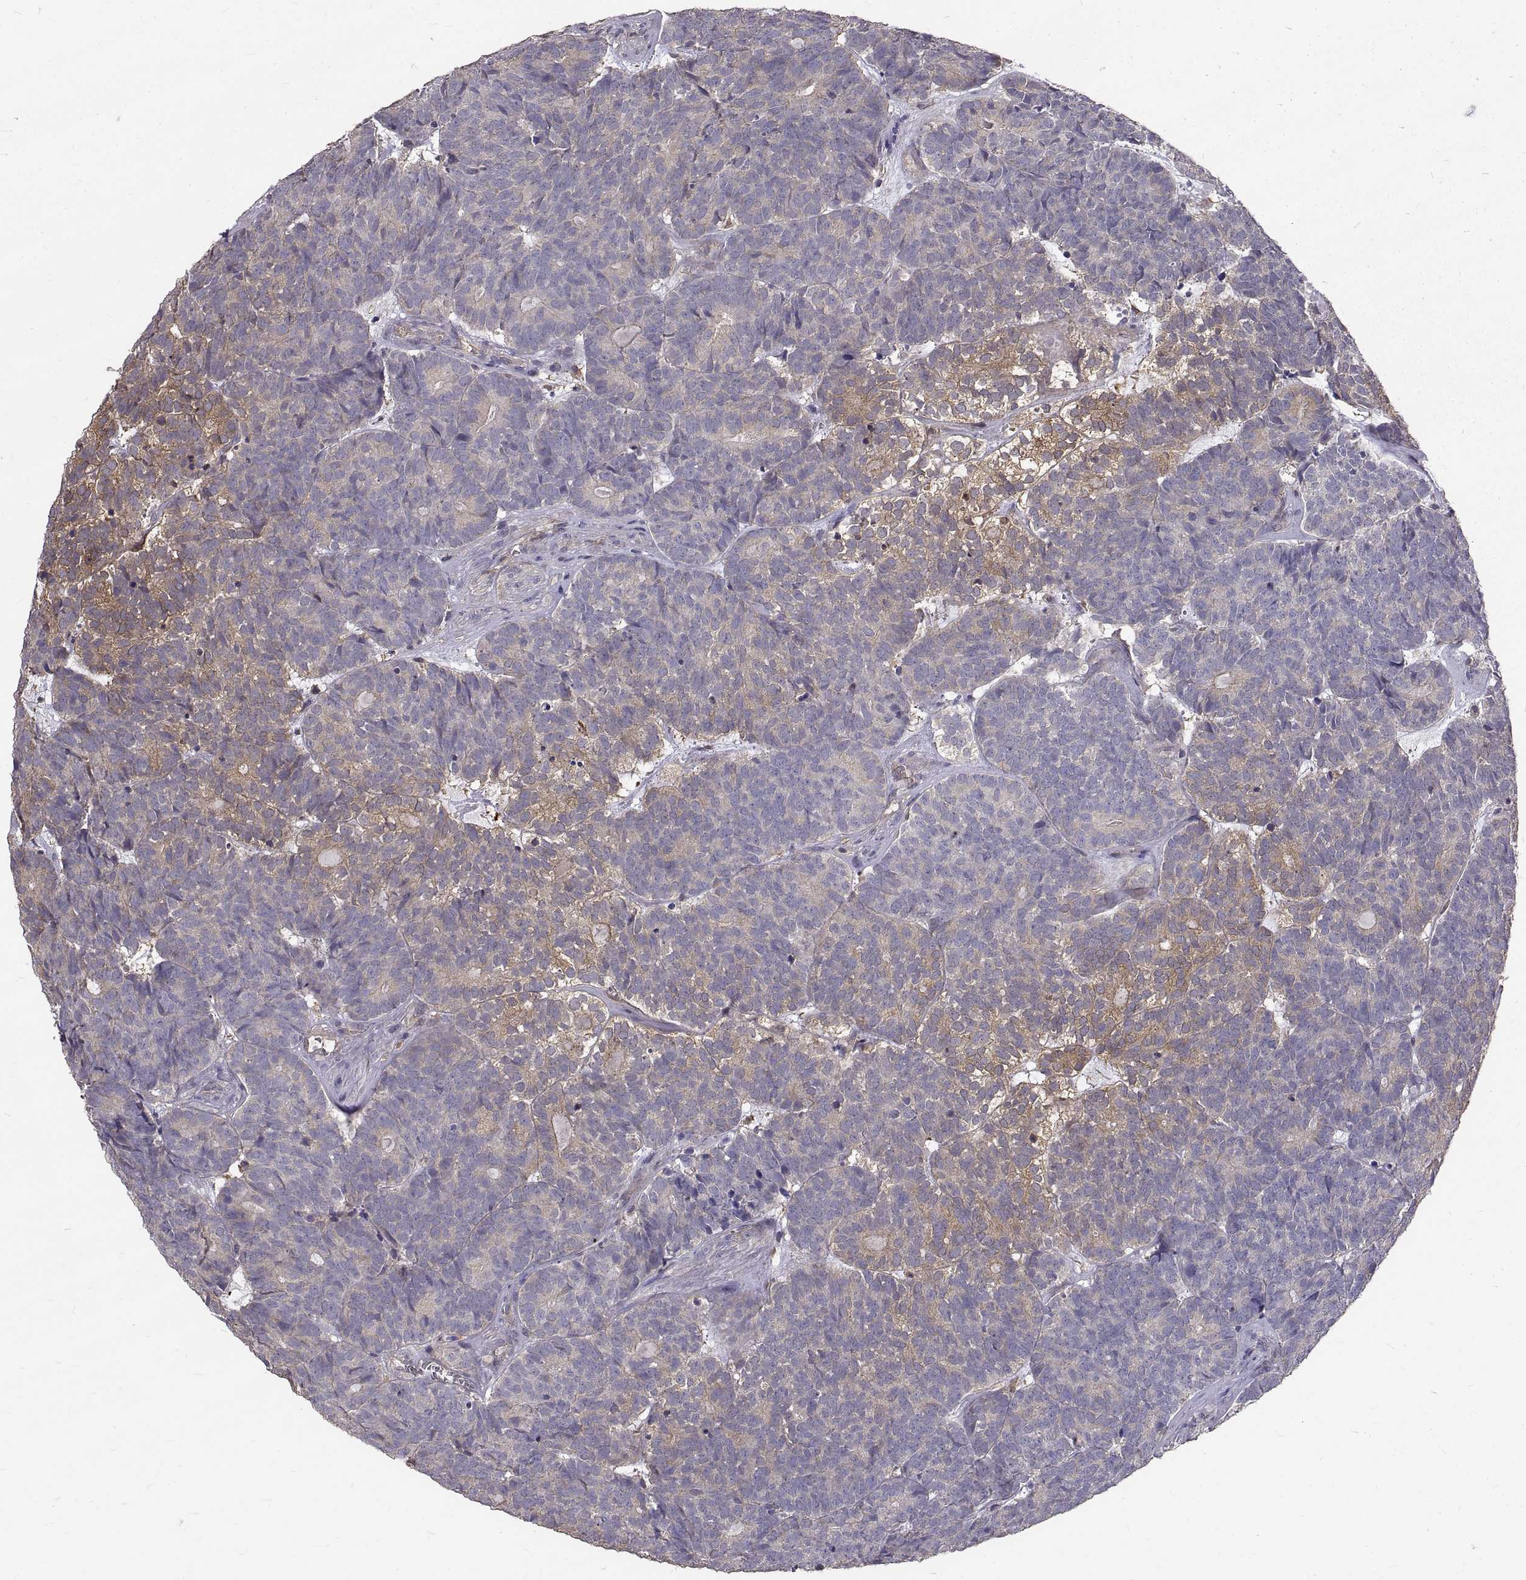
{"staining": {"intensity": "moderate", "quantity": "<25%", "location": "cytoplasmic/membranous"}, "tissue": "head and neck cancer", "cell_type": "Tumor cells", "image_type": "cancer", "snomed": [{"axis": "morphology", "description": "Adenocarcinoma, NOS"}, {"axis": "topography", "description": "Head-Neck"}], "caption": "Immunohistochemical staining of head and neck cancer demonstrates low levels of moderate cytoplasmic/membranous staining in approximately <25% of tumor cells. The protein is shown in brown color, while the nuclei are stained blue.", "gene": "PEA15", "patient": {"sex": "female", "age": 81}}